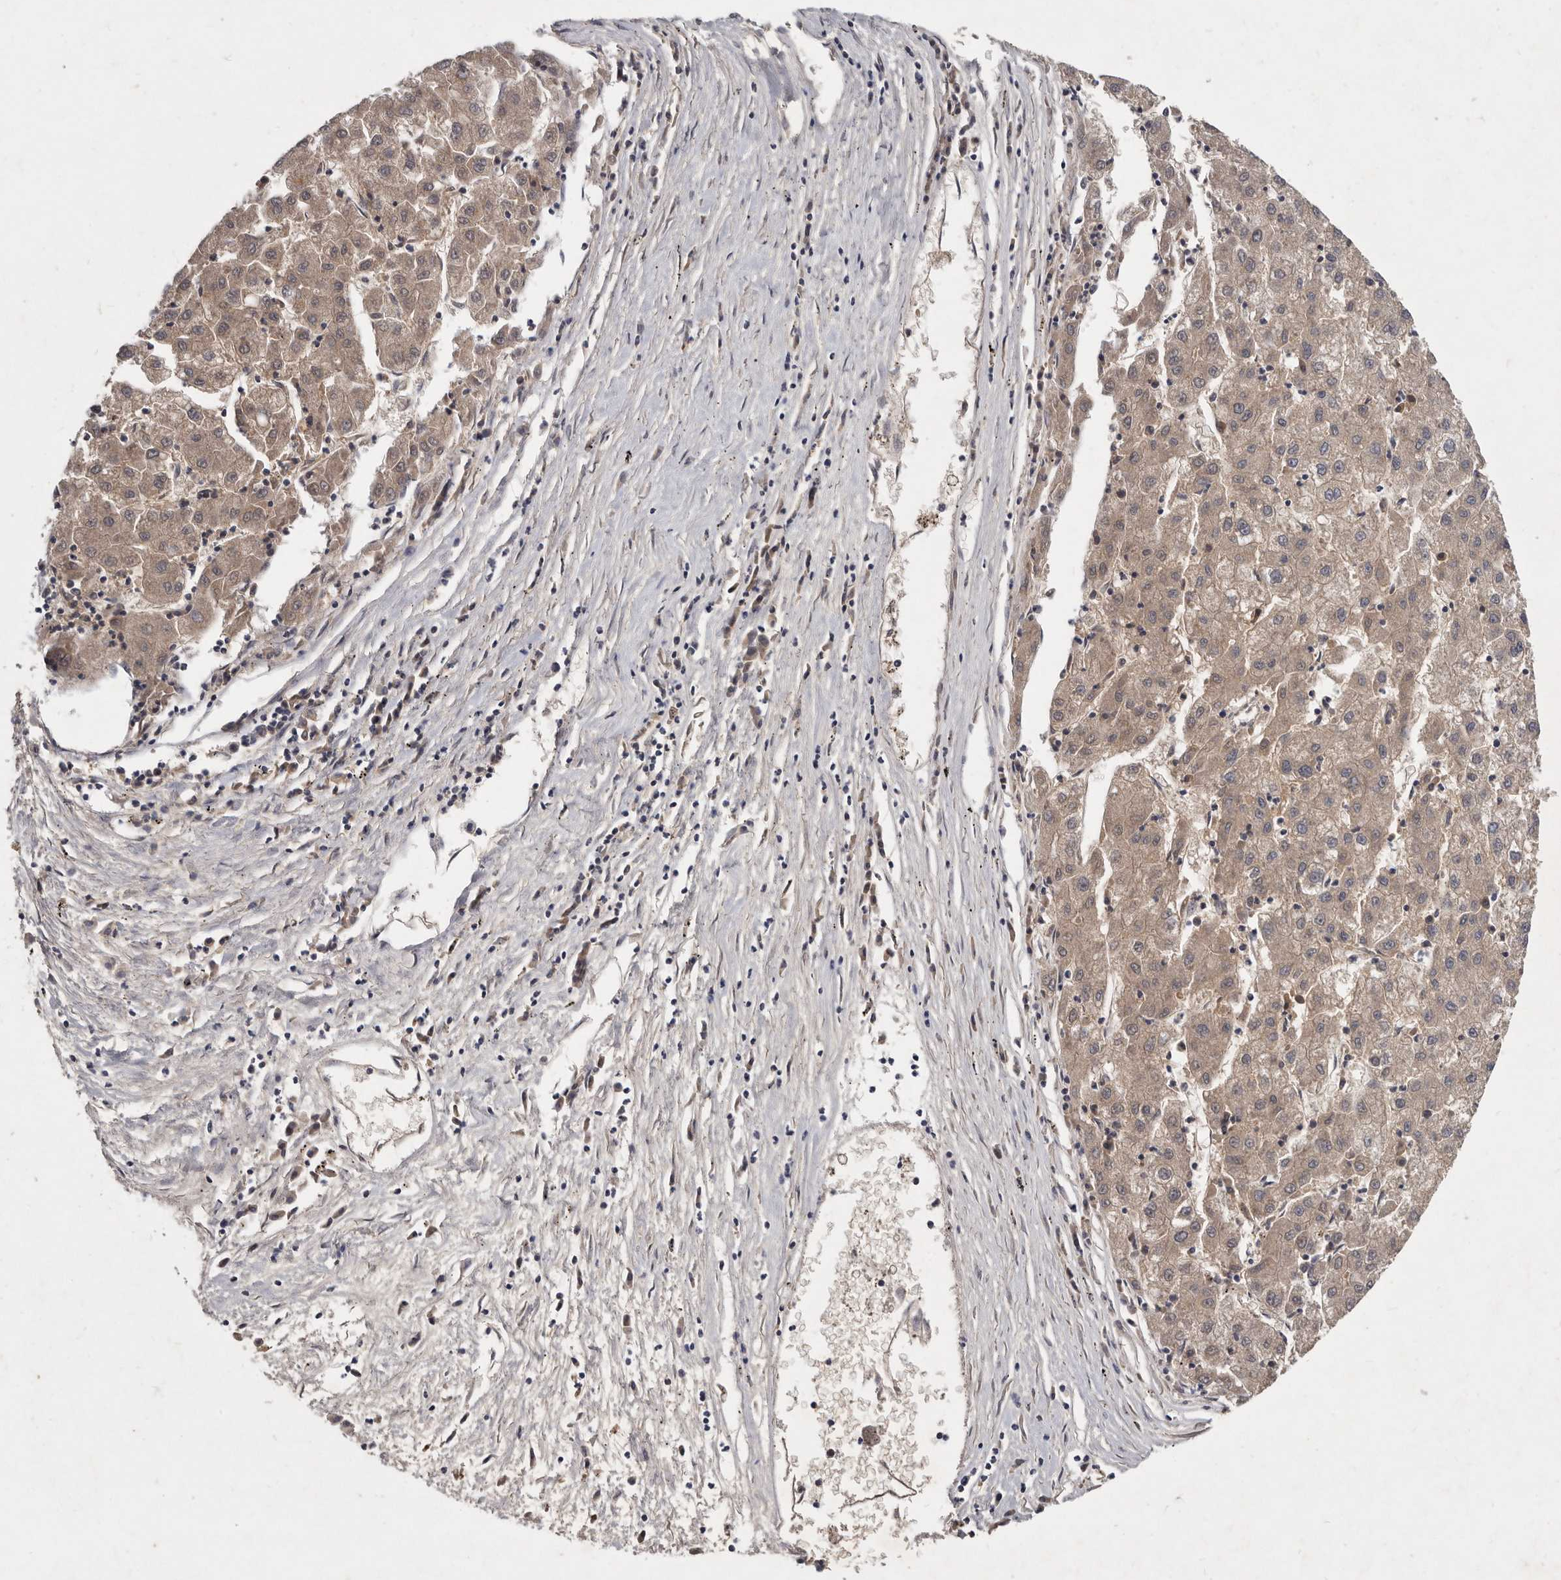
{"staining": {"intensity": "weak", "quantity": ">75%", "location": "cytoplasmic/membranous"}, "tissue": "liver cancer", "cell_type": "Tumor cells", "image_type": "cancer", "snomed": [{"axis": "morphology", "description": "Carcinoma, Hepatocellular, NOS"}, {"axis": "topography", "description": "Liver"}], "caption": "Brown immunohistochemical staining in human liver cancer (hepatocellular carcinoma) demonstrates weak cytoplasmic/membranous staining in about >75% of tumor cells.", "gene": "SLC22A1", "patient": {"sex": "male", "age": 72}}